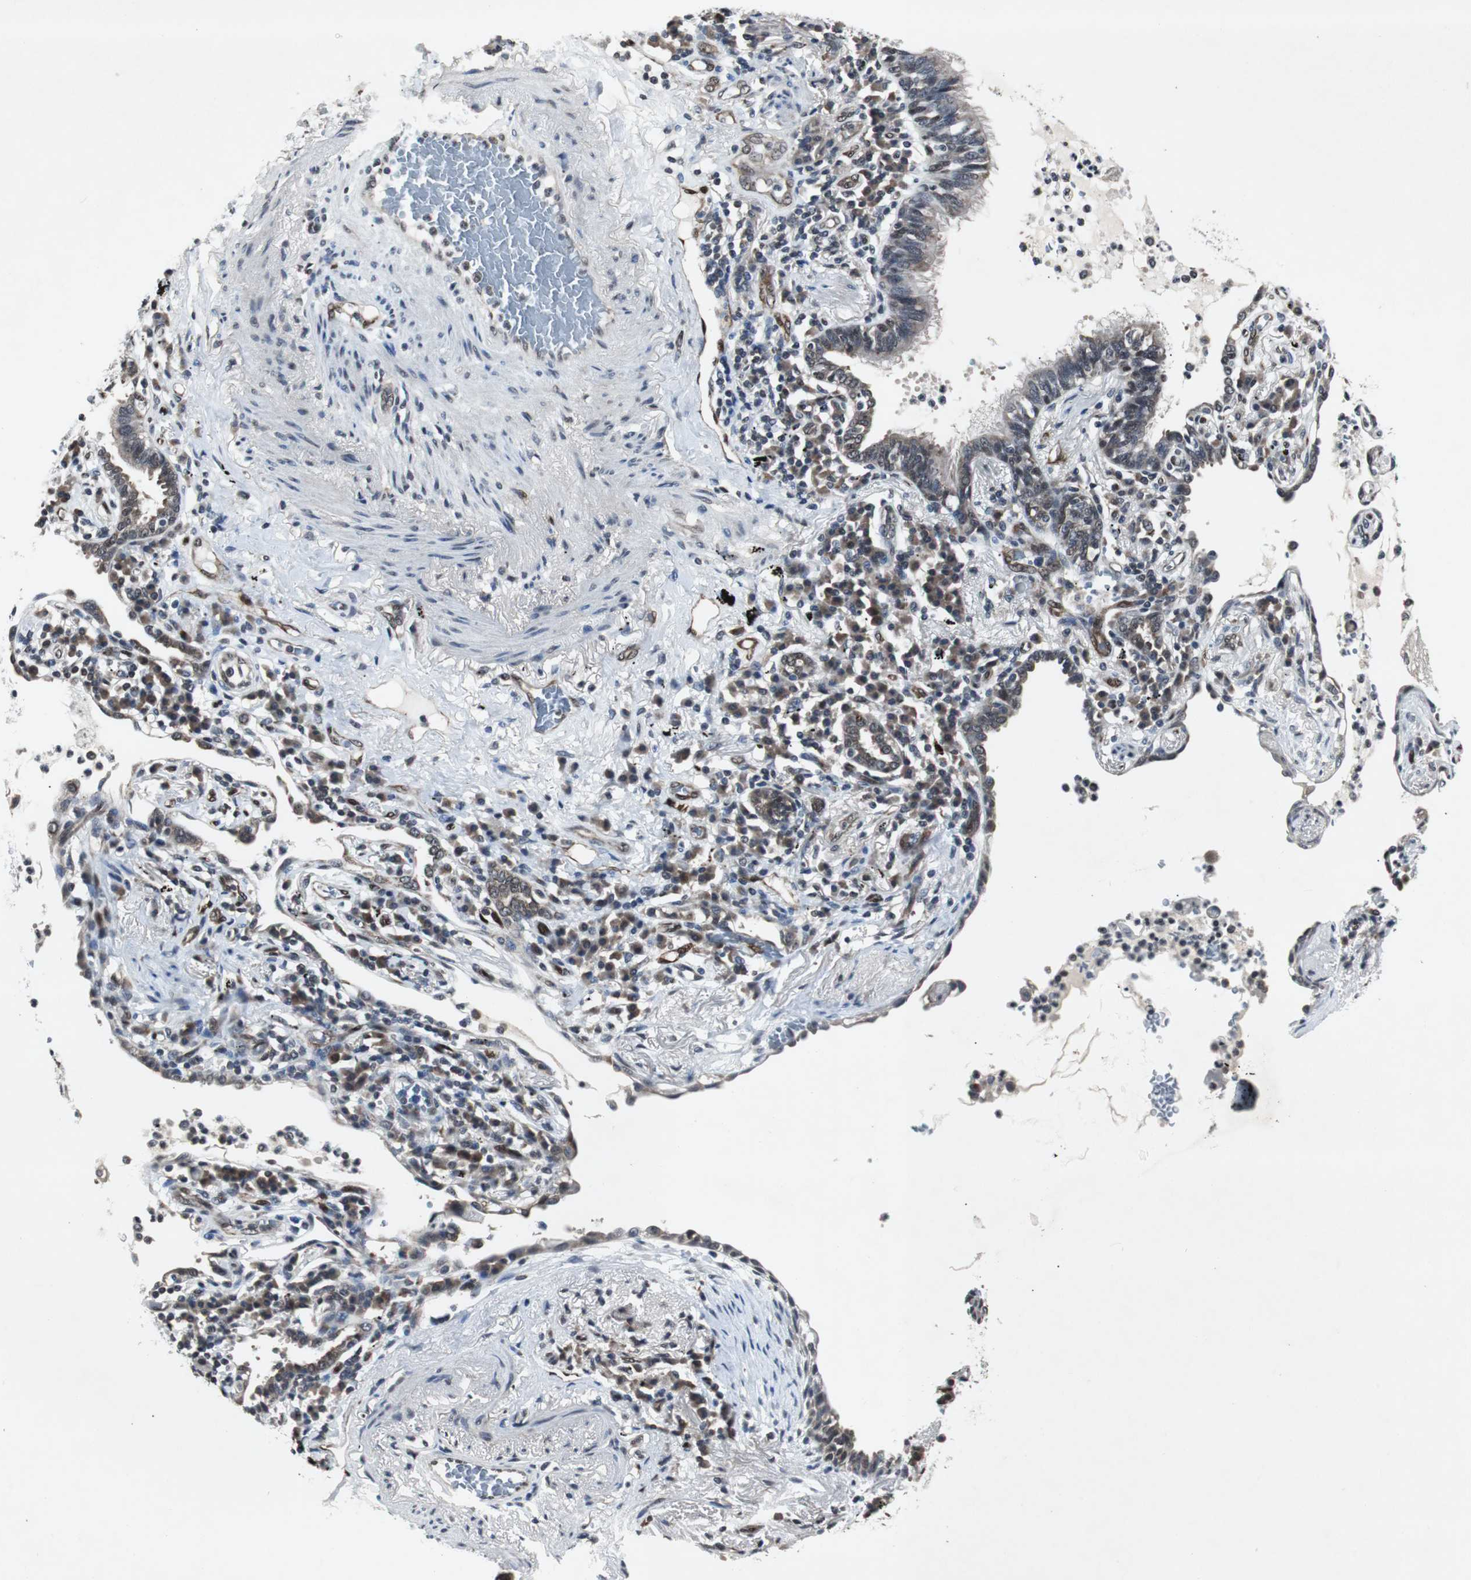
{"staining": {"intensity": "weak", "quantity": "25%-75%", "location": "cytoplasmic/membranous"}, "tissue": "lung cancer", "cell_type": "Tumor cells", "image_type": "cancer", "snomed": [{"axis": "morphology", "description": "Adenocarcinoma, NOS"}, {"axis": "topography", "description": "Lung"}], "caption": "Immunohistochemistry (DAB) staining of human lung adenocarcinoma shows weak cytoplasmic/membranous protein staining in about 25%-75% of tumor cells.", "gene": "SMAD1", "patient": {"sex": "female", "age": 70}}